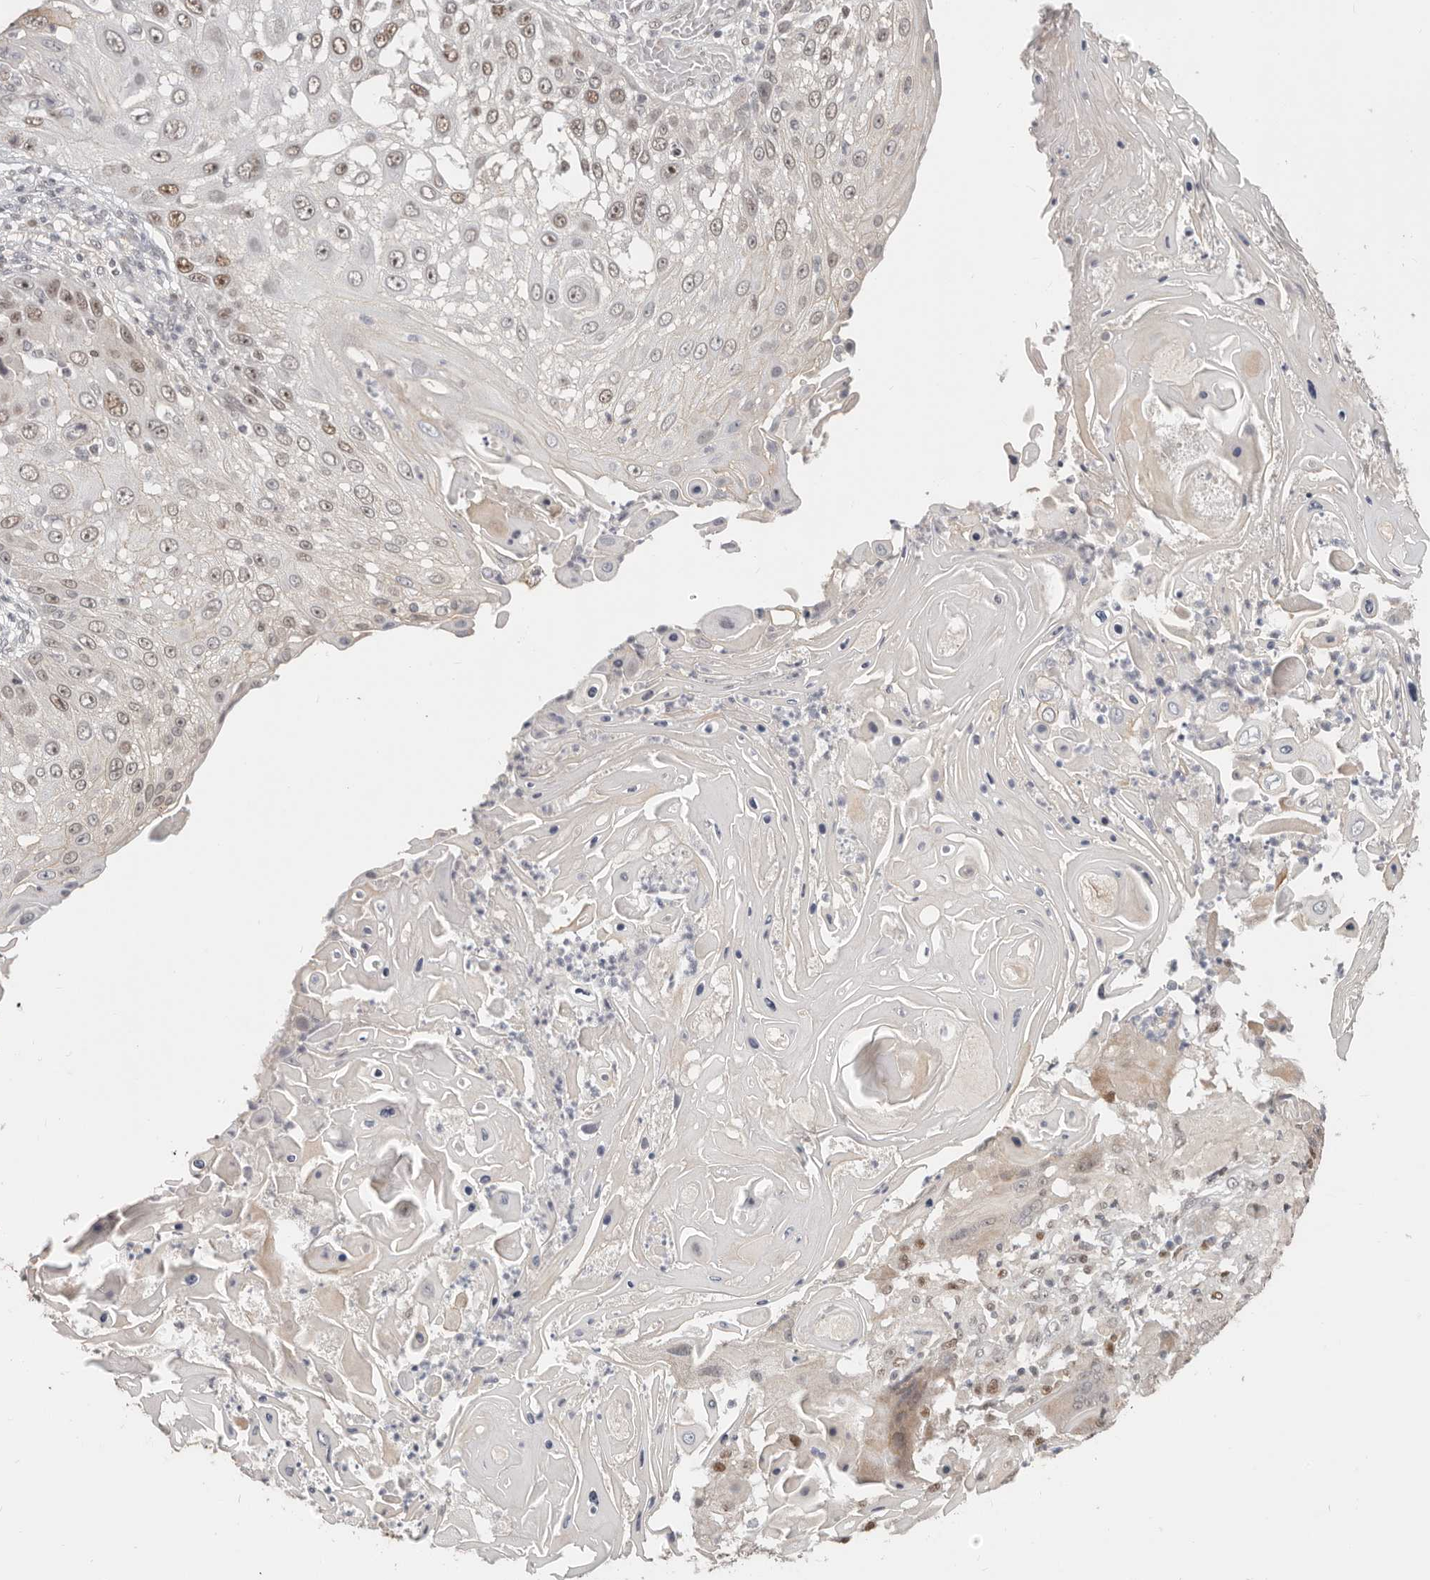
{"staining": {"intensity": "moderate", "quantity": "<25%", "location": "nuclear"}, "tissue": "skin cancer", "cell_type": "Tumor cells", "image_type": "cancer", "snomed": [{"axis": "morphology", "description": "Squamous cell carcinoma, NOS"}, {"axis": "topography", "description": "Skin"}], "caption": "Squamous cell carcinoma (skin) tissue reveals moderate nuclear positivity in approximately <25% of tumor cells (brown staining indicates protein expression, while blue staining denotes nuclei).", "gene": "RFC2", "patient": {"sex": "female", "age": 44}}